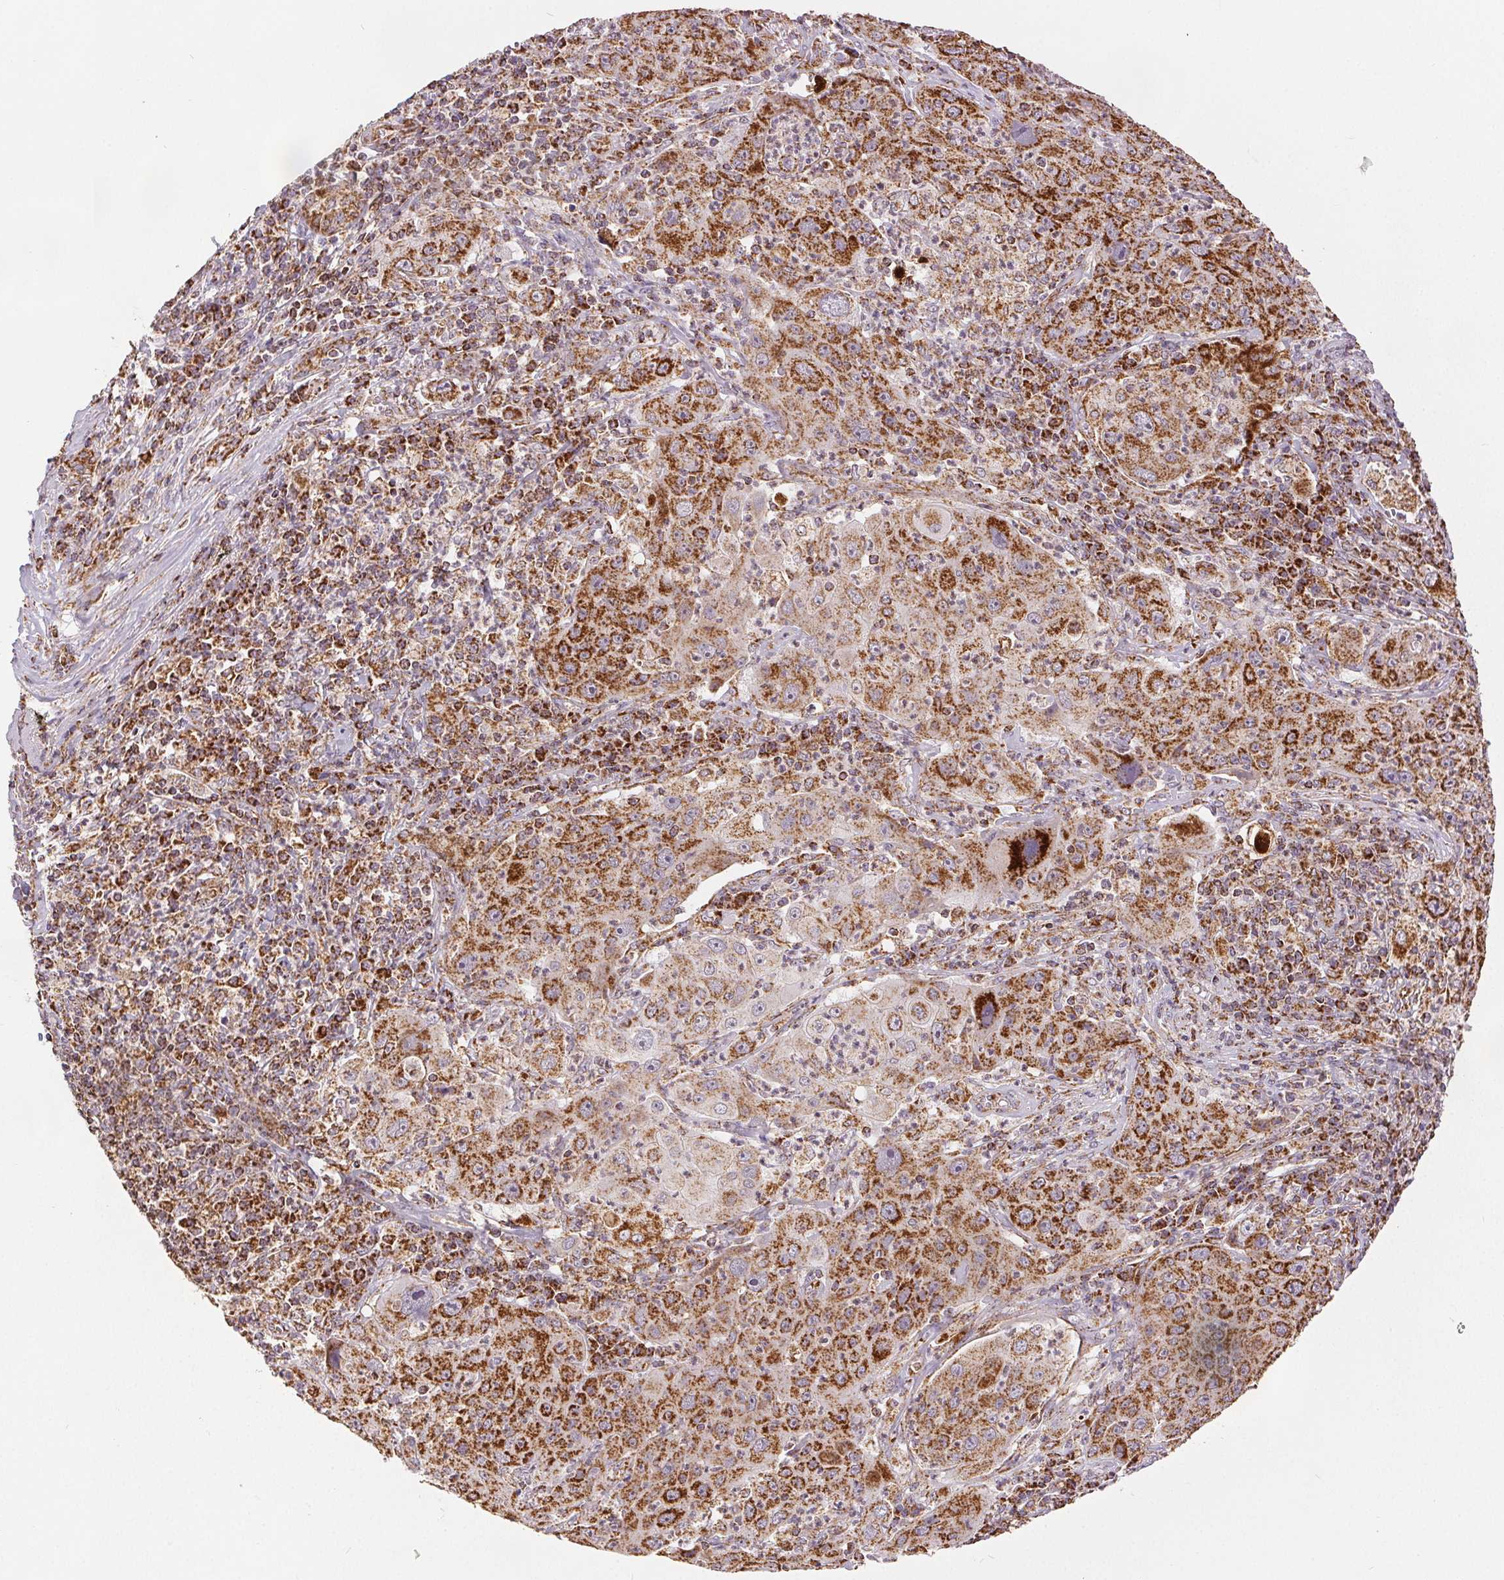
{"staining": {"intensity": "moderate", "quantity": ">75%", "location": "cytoplasmic/membranous"}, "tissue": "lung cancer", "cell_type": "Tumor cells", "image_type": "cancer", "snomed": [{"axis": "morphology", "description": "Squamous cell carcinoma, NOS"}, {"axis": "topography", "description": "Lung"}], "caption": "Squamous cell carcinoma (lung) stained with IHC demonstrates moderate cytoplasmic/membranous positivity in about >75% of tumor cells.", "gene": "SDHB", "patient": {"sex": "female", "age": 59}}